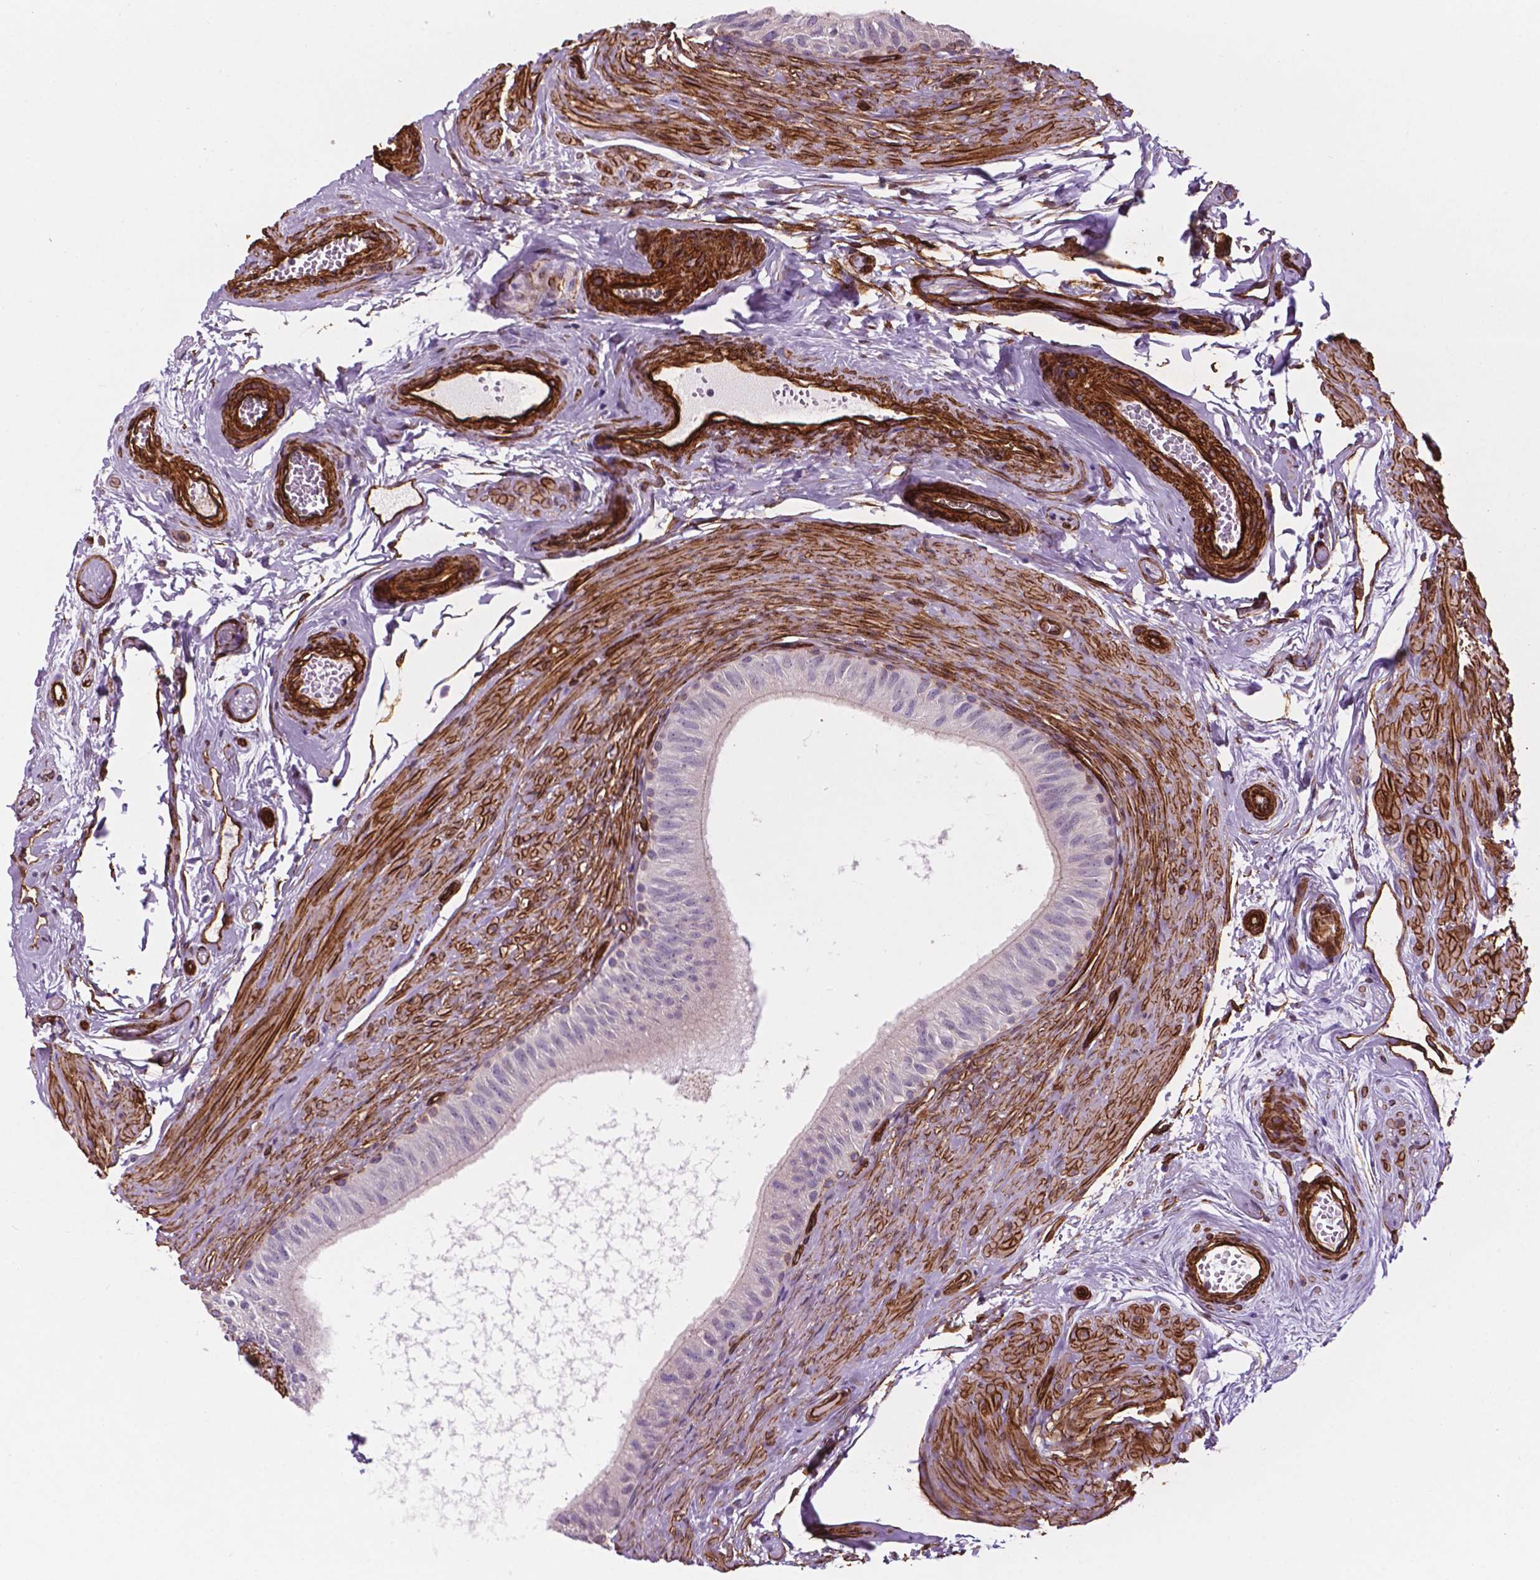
{"staining": {"intensity": "negative", "quantity": "none", "location": "none"}, "tissue": "epididymis", "cell_type": "Glandular cells", "image_type": "normal", "snomed": [{"axis": "morphology", "description": "Normal tissue, NOS"}, {"axis": "topography", "description": "Epididymis"}], "caption": "This is an immunohistochemistry (IHC) histopathology image of normal human epididymis. There is no expression in glandular cells.", "gene": "EGFL8", "patient": {"sex": "male", "age": 36}}